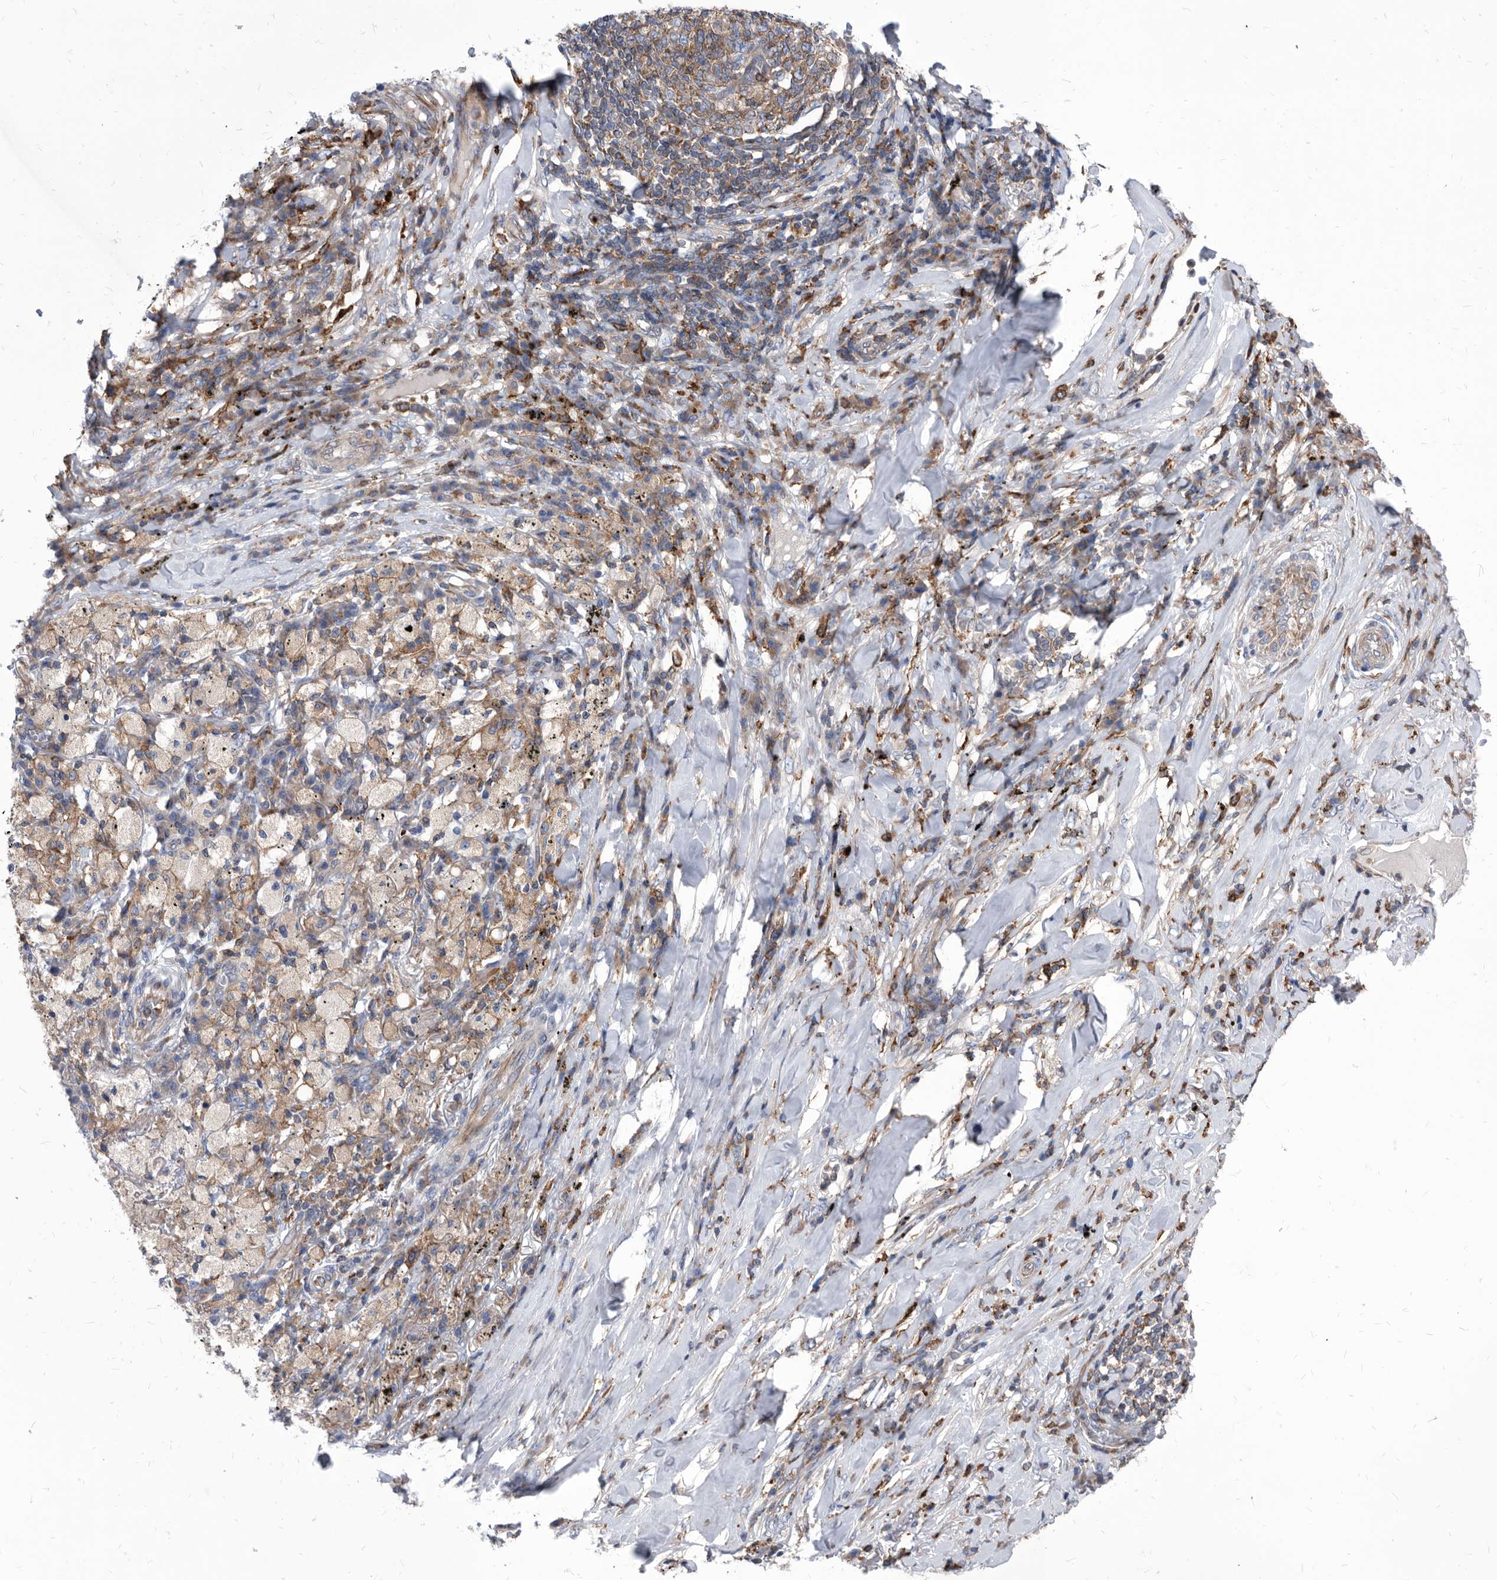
{"staining": {"intensity": "weak", "quantity": "<25%", "location": "cytoplasmic/membranous"}, "tissue": "lung cancer", "cell_type": "Tumor cells", "image_type": "cancer", "snomed": [{"axis": "morphology", "description": "Squamous cell carcinoma, NOS"}, {"axis": "topography", "description": "Lung"}], "caption": "DAB (3,3'-diaminobenzidine) immunohistochemical staining of lung cancer (squamous cell carcinoma) exhibits no significant expression in tumor cells.", "gene": "SMG7", "patient": {"sex": "female", "age": 63}}